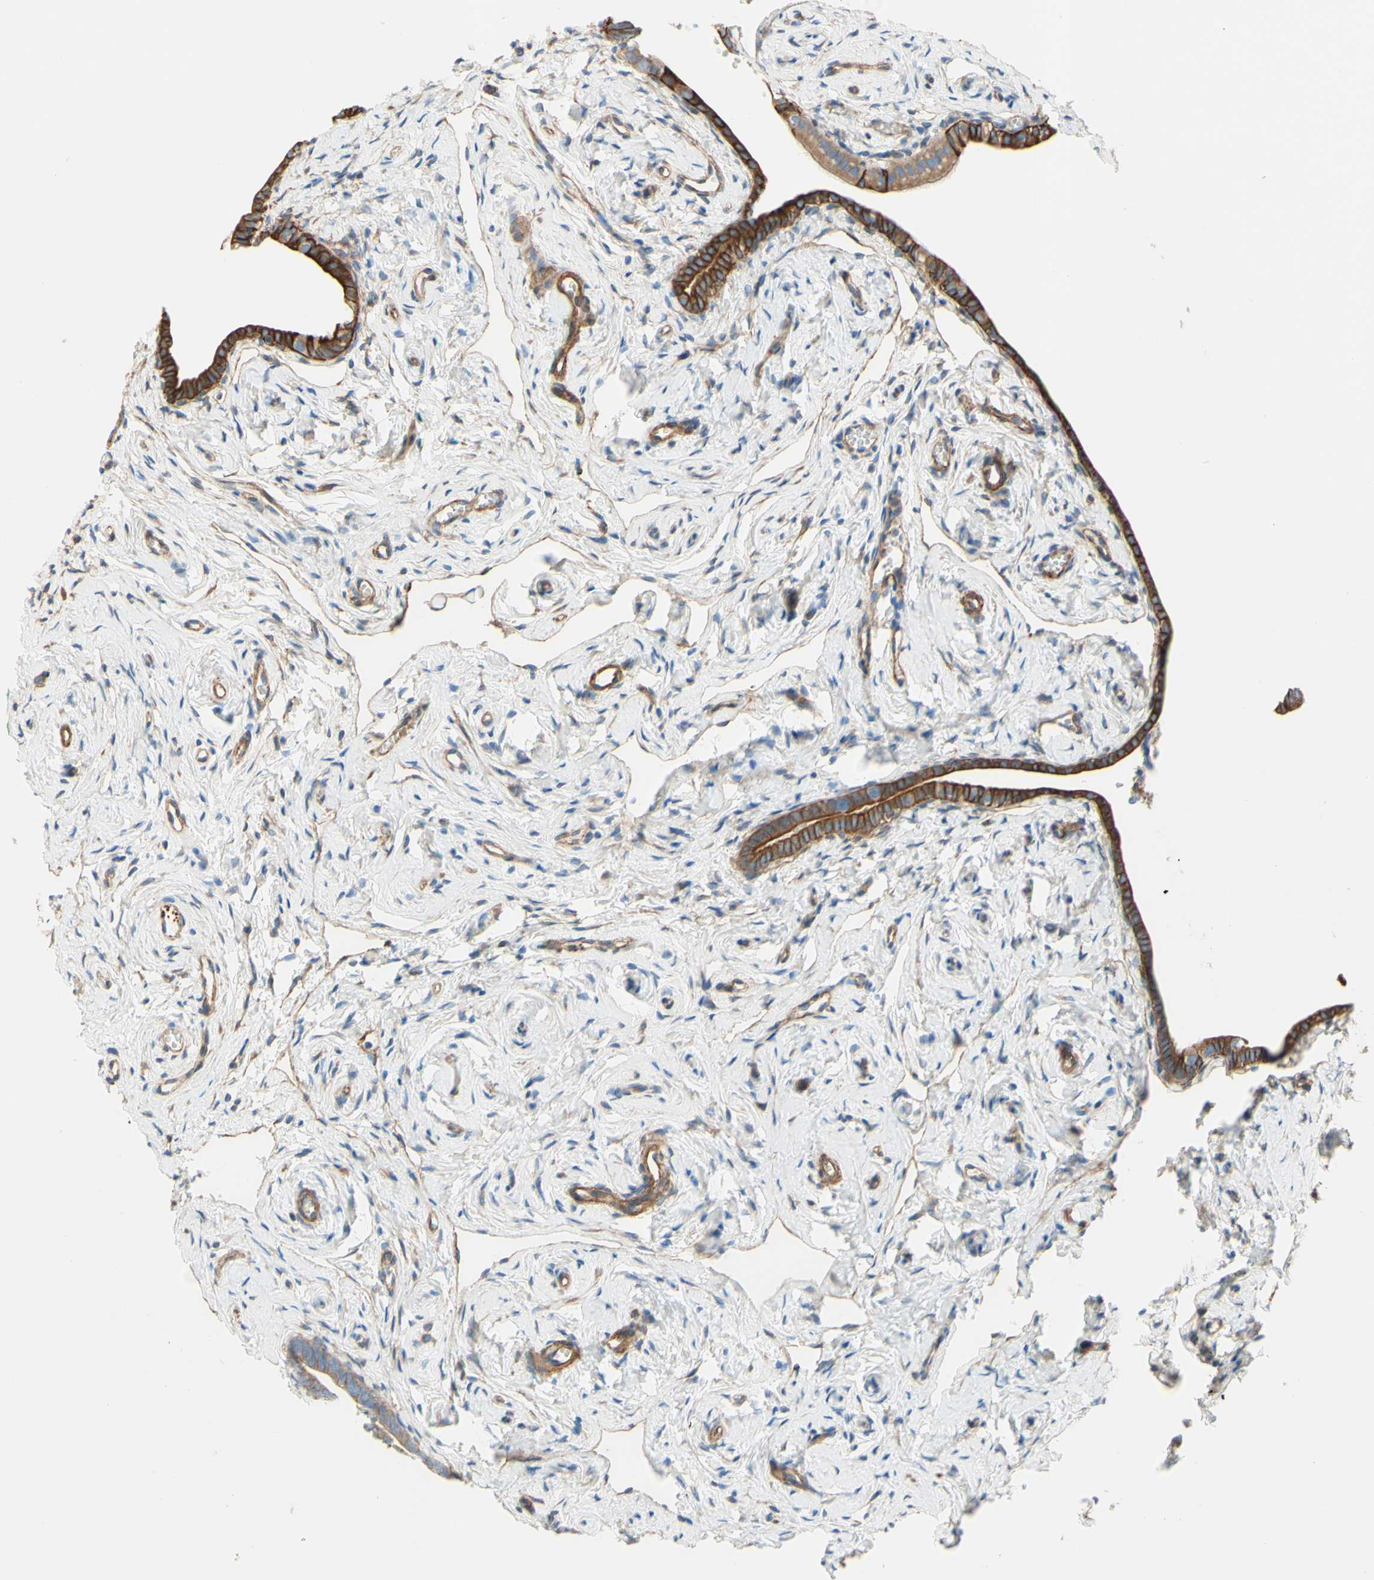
{"staining": {"intensity": "strong", "quantity": "<25%", "location": "cytoplasmic/membranous"}, "tissue": "fallopian tube", "cell_type": "Glandular cells", "image_type": "normal", "snomed": [{"axis": "morphology", "description": "Normal tissue, NOS"}, {"axis": "topography", "description": "Fallopian tube"}], "caption": "This micrograph exhibits normal fallopian tube stained with IHC to label a protein in brown. The cytoplasmic/membranous of glandular cells show strong positivity for the protein. Nuclei are counter-stained blue.", "gene": "ENDOD1", "patient": {"sex": "female", "age": 71}}